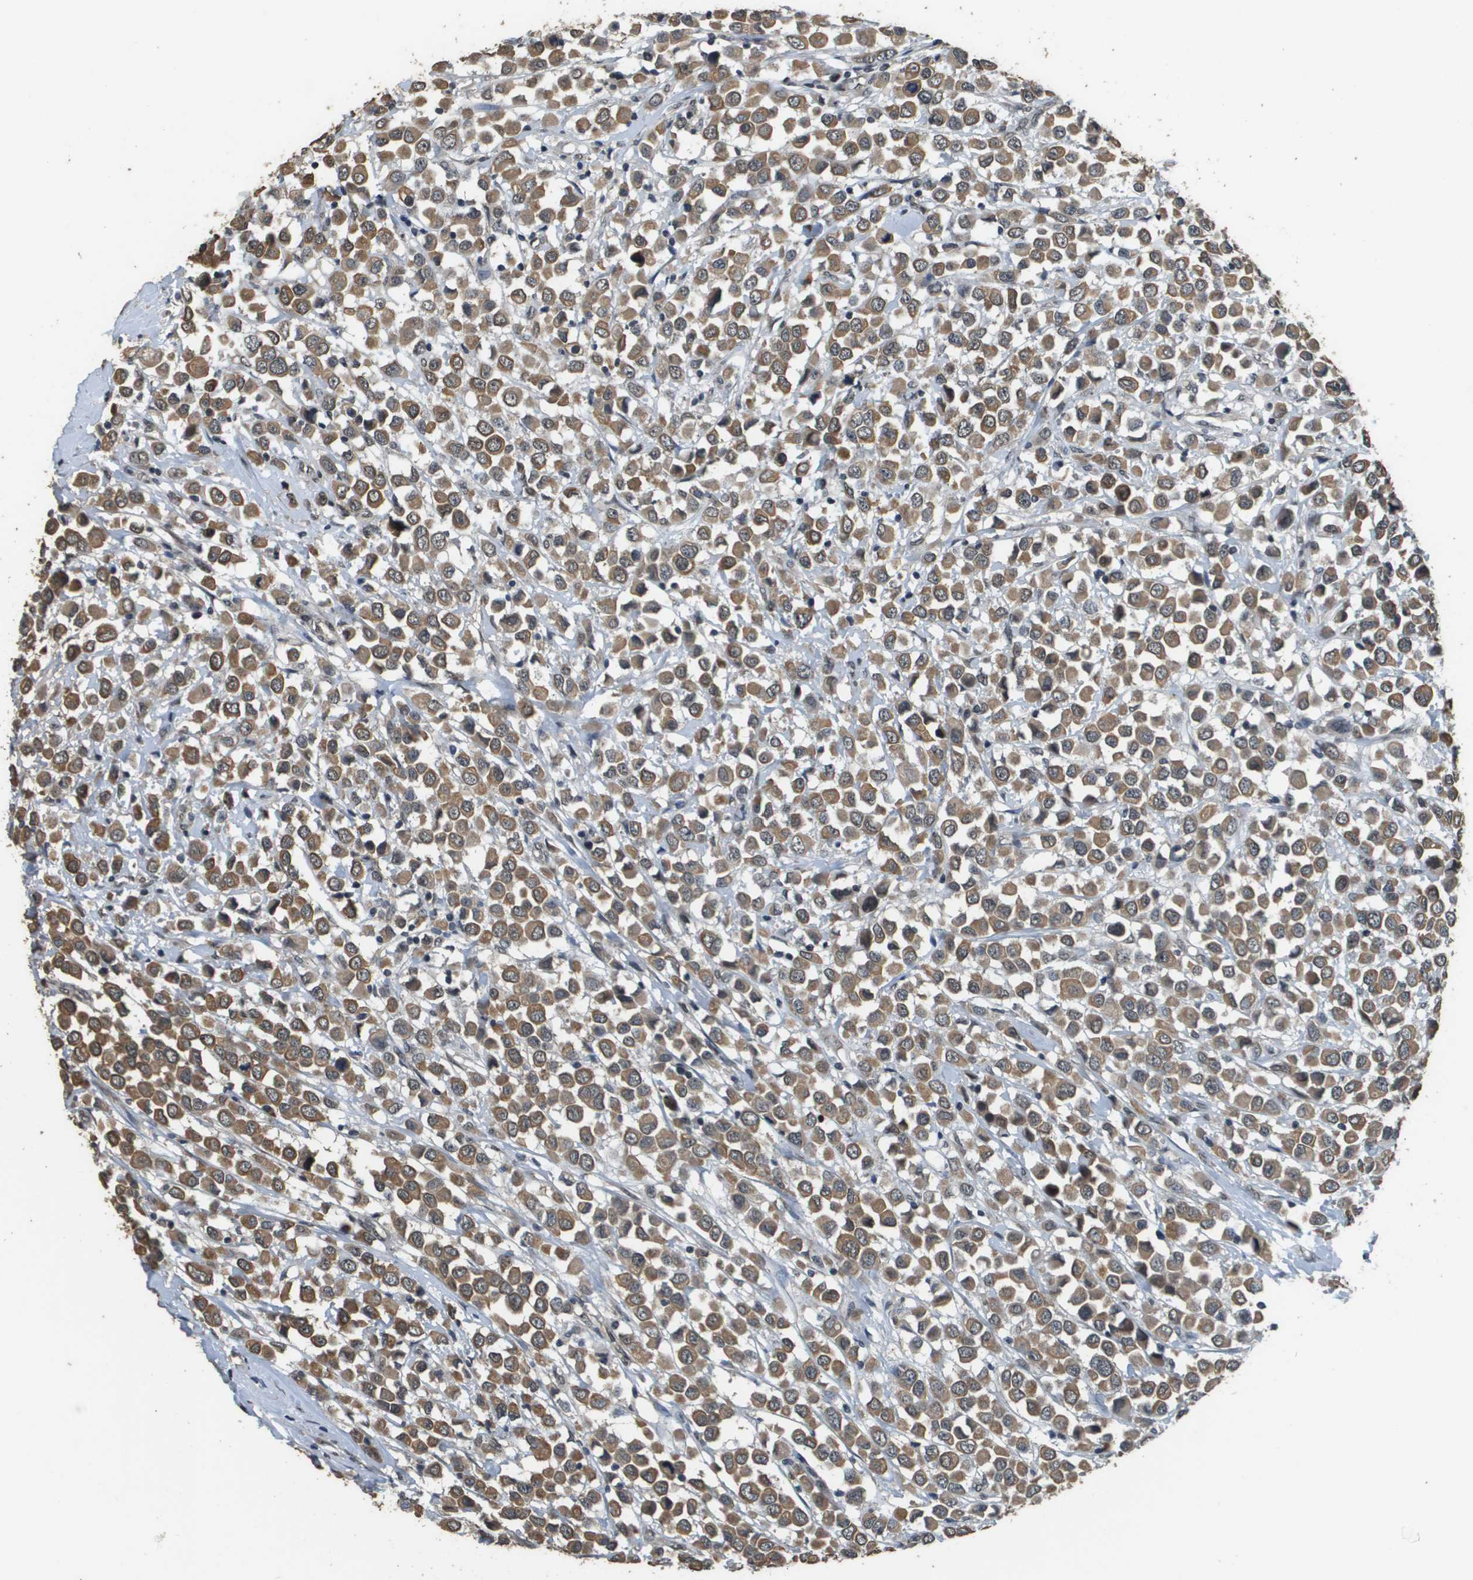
{"staining": {"intensity": "moderate", "quantity": ">75%", "location": "cytoplasmic/membranous"}, "tissue": "breast cancer", "cell_type": "Tumor cells", "image_type": "cancer", "snomed": [{"axis": "morphology", "description": "Duct carcinoma"}, {"axis": "topography", "description": "Breast"}], "caption": "Immunohistochemical staining of human intraductal carcinoma (breast) exhibits moderate cytoplasmic/membranous protein positivity in approximately >75% of tumor cells. The staining was performed using DAB to visualize the protein expression in brown, while the nuclei were stained in blue with hematoxylin (Magnification: 20x).", "gene": "FANCC", "patient": {"sex": "female", "age": 61}}